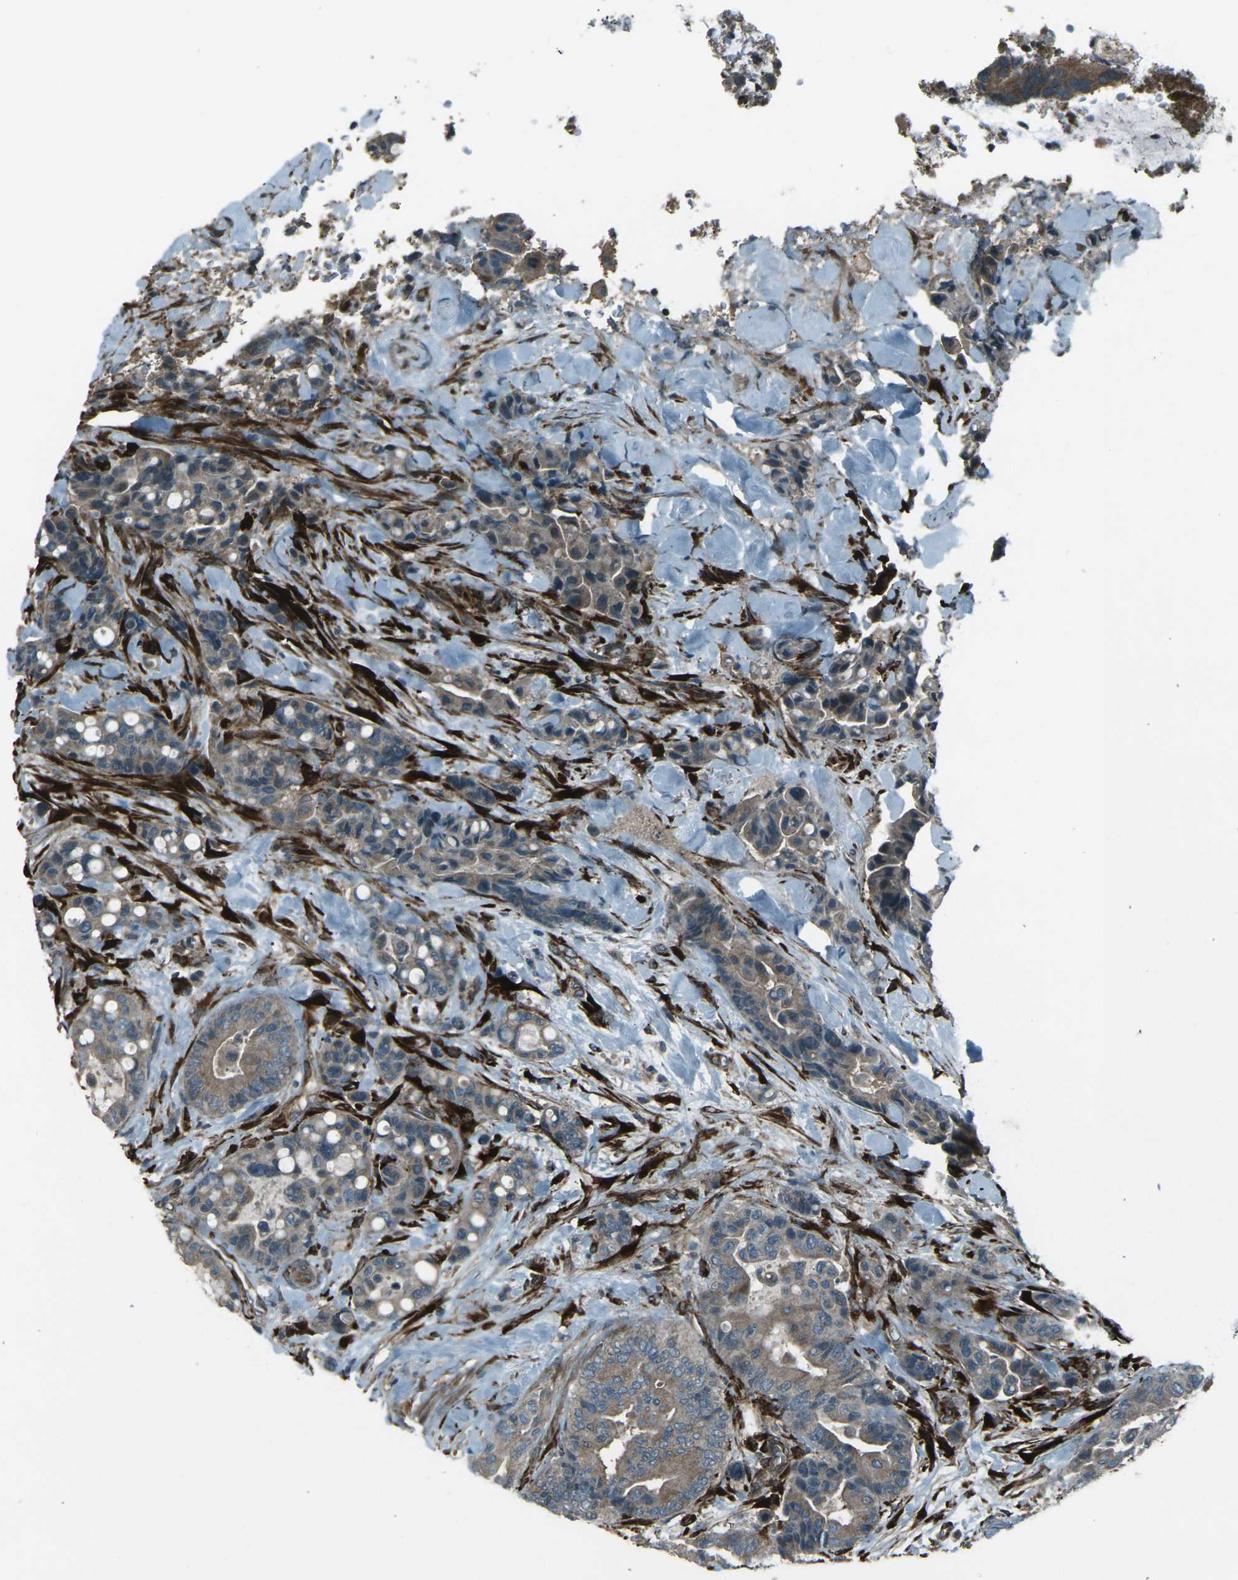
{"staining": {"intensity": "weak", "quantity": ">75%", "location": "cytoplasmic/membranous"}, "tissue": "colorectal cancer", "cell_type": "Tumor cells", "image_type": "cancer", "snomed": [{"axis": "morphology", "description": "Normal tissue, NOS"}, {"axis": "morphology", "description": "Adenocarcinoma, NOS"}, {"axis": "topography", "description": "Colon"}], "caption": "IHC of human adenocarcinoma (colorectal) exhibits low levels of weak cytoplasmic/membranous staining in approximately >75% of tumor cells.", "gene": "LSMEM1", "patient": {"sex": "male", "age": 82}}